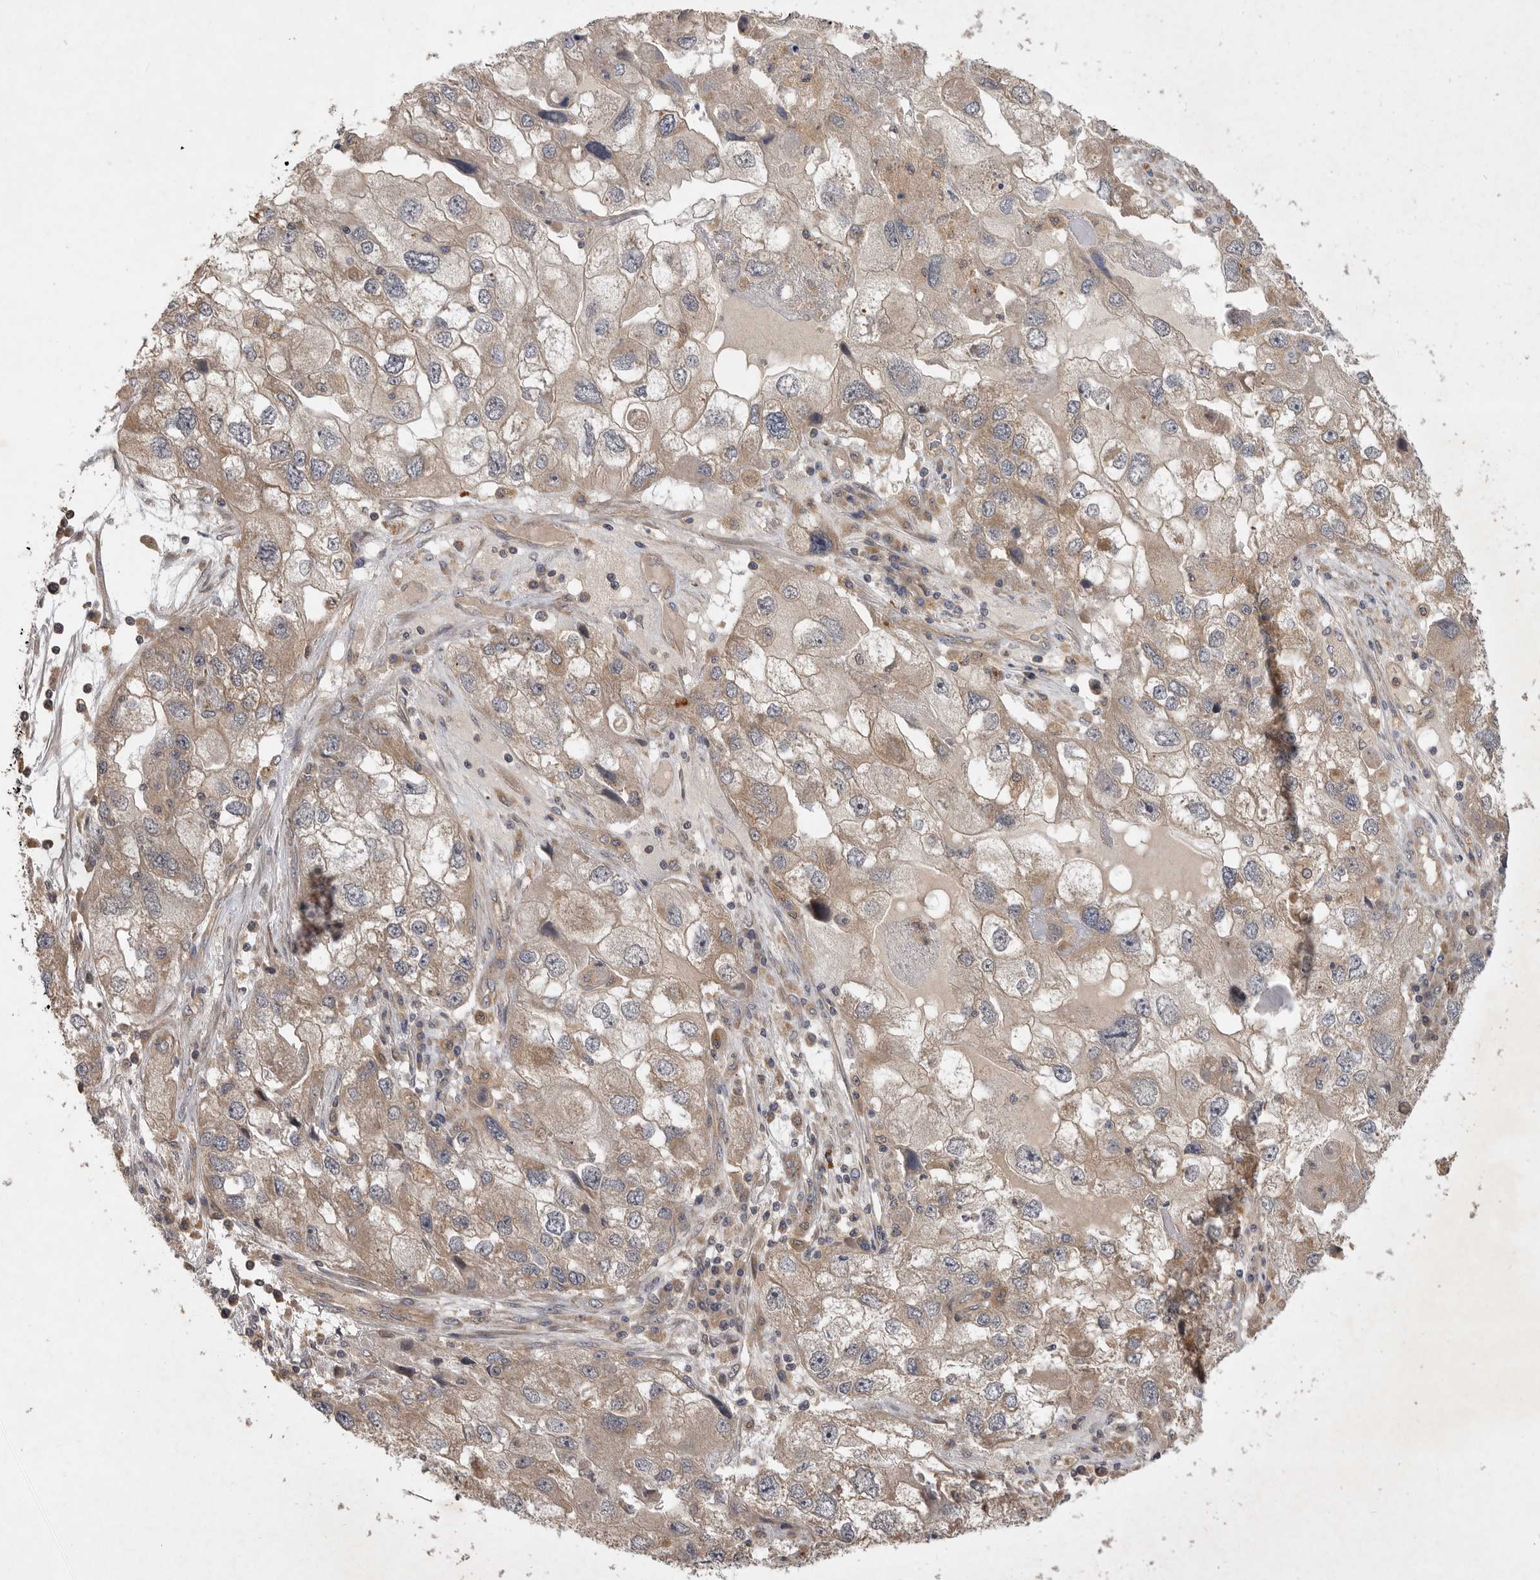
{"staining": {"intensity": "weak", "quantity": "25%-75%", "location": "cytoplasmic/membranous"}, "tissue": "endometrial cancer", "cell_type": "Tumor cells", "image_type": "cancer", "snomed": [{"axis": "morphology", "description": "Adenocarcinoma, NOS"}, {"axis": "topography", "description": "Endometrium"}], "caption": "Immunohistochemical staining of endometrial adenocarcinoma displays low levels of weak cytoplasmic/membranous positivity in approximately 25%-75% of tumor cells.", "gene": "ZNF232", "patient": {"sex": "female", "age": 49}}